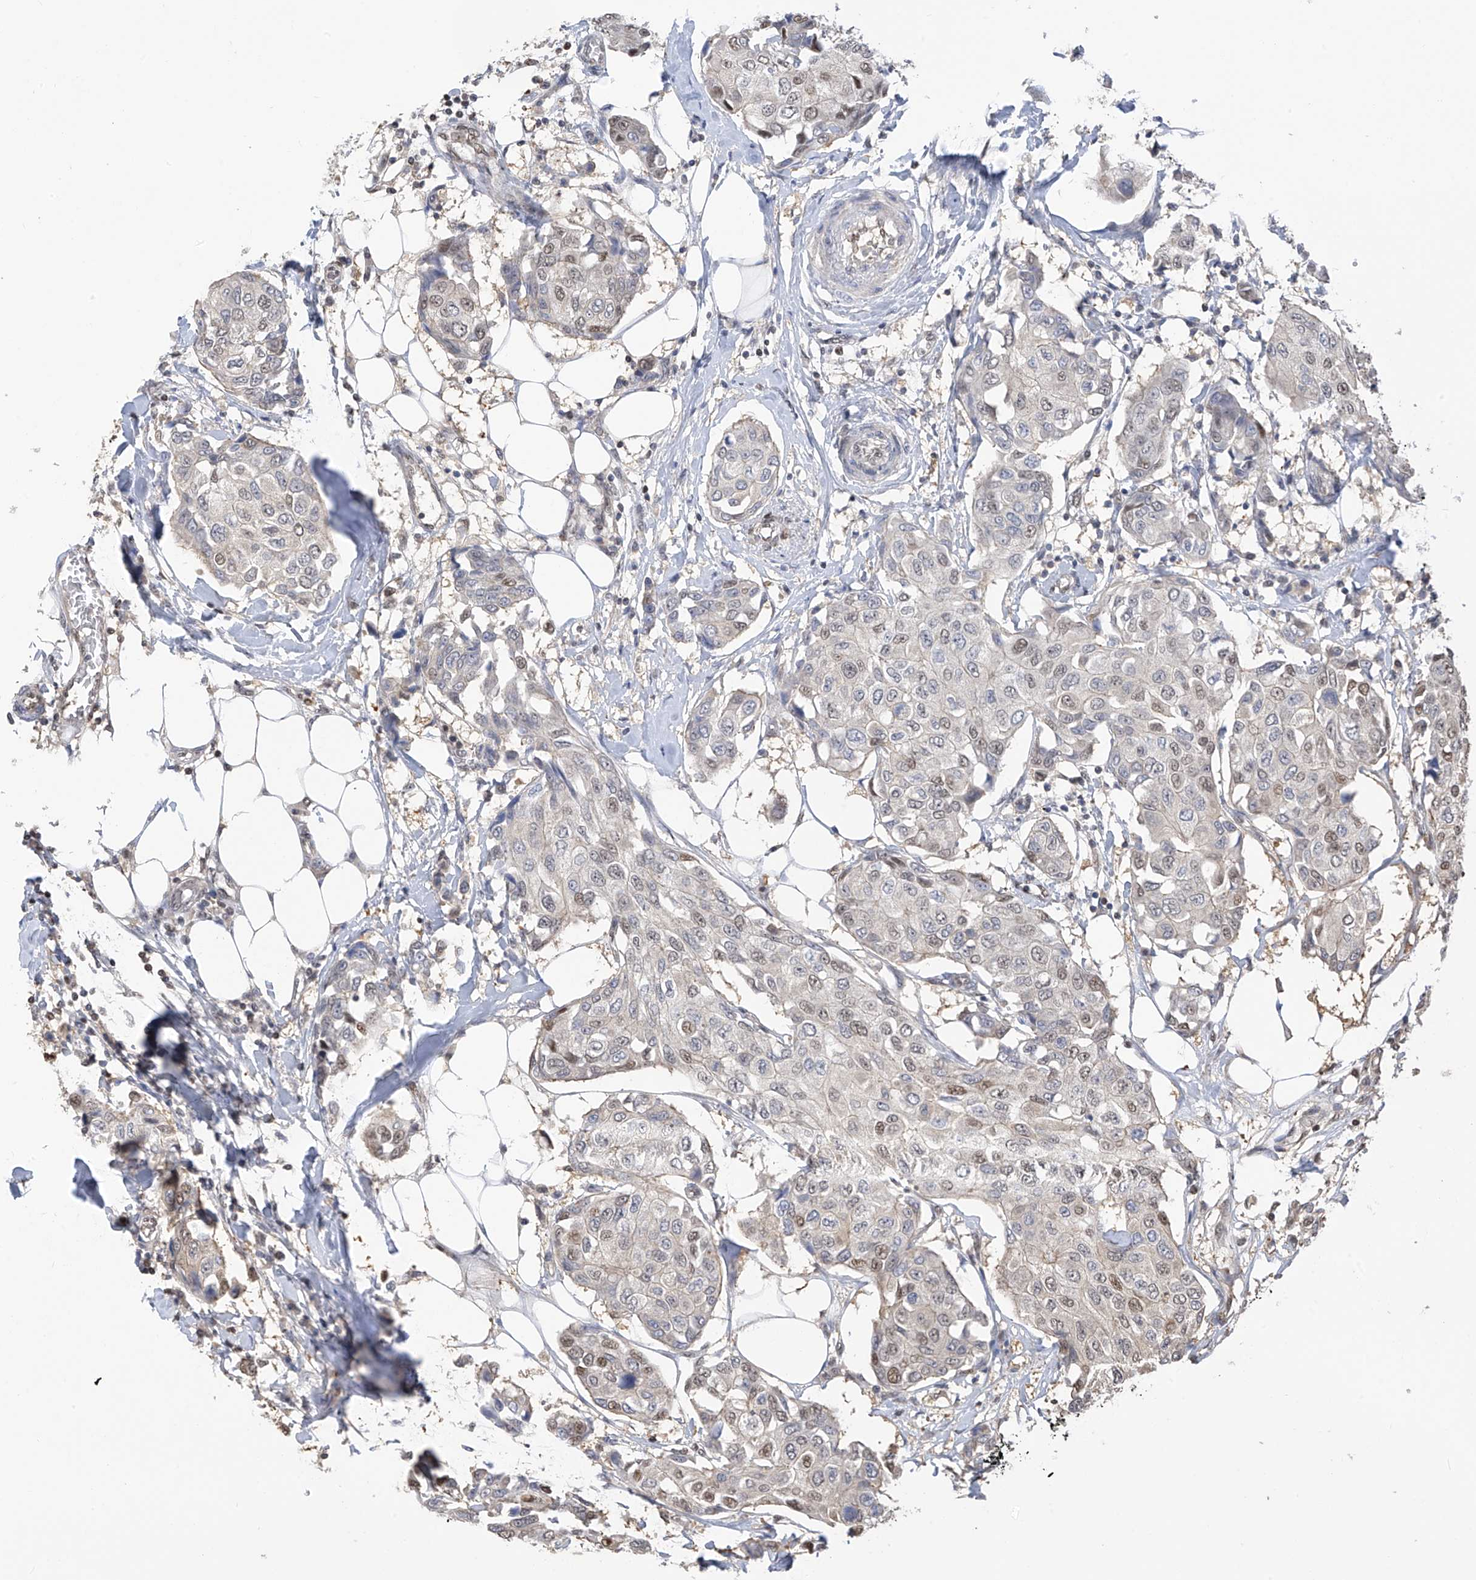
{"staining": {"intensity": "weak", "quantity": "<25%", "location": "nuclear"}, "tissue": "breast cancer", "cell_type": "Tumor cells", "image_type": "cancer", "snomed": [{"axis": "morphology", "description": "Duct carcinoma"}, {"axis": "topography", "description": "Breast"}], "caption": "Breast infiltrating ductal carcinoma was stained to show a protein in brown. There is no significant expression in tumor cells.", "gene": "PMM1", "patient": {"sex": "female", "age": 80}}